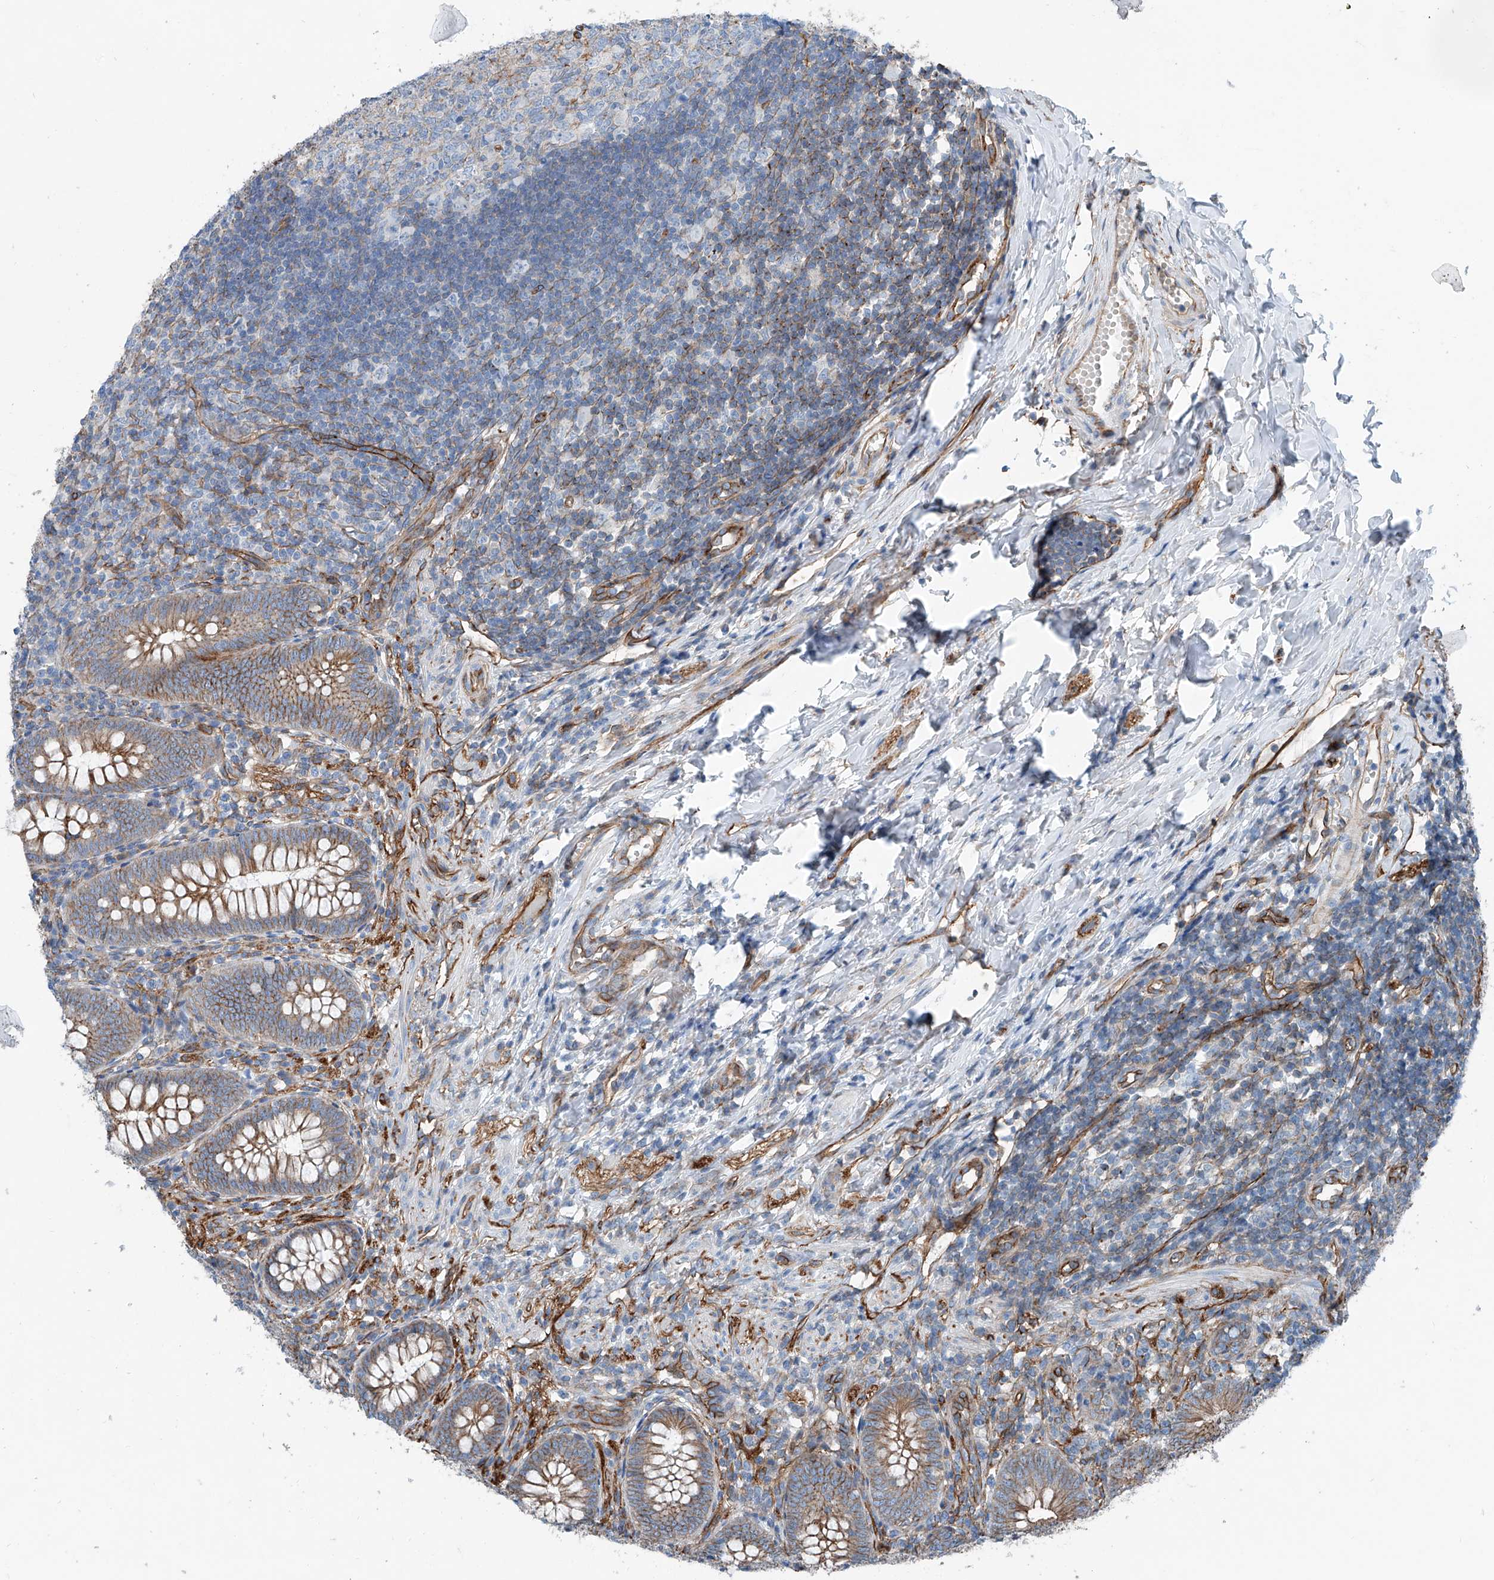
{"staining": {"intensity": "moderate", "quantity": ">75%", "location": "cytoplasmic/membranous"}, "tissue": "appendix", "cell_type": "Glandular cells", "image_type": "normal", "snomed": [{"axis": "morphology", "description": "Normal tissue, NOS"}, {"axis": "topography", "description": "Appendix"}], "caption": "Moderate cytoplasmic/membranous expression for a protein is appreciated in approximately >75% of glandular cells of unremarkable appendix using immunohistochemistry (IHC).", "gene": "THEMIS2", "patient": {"sex": "male", "age": 14}}